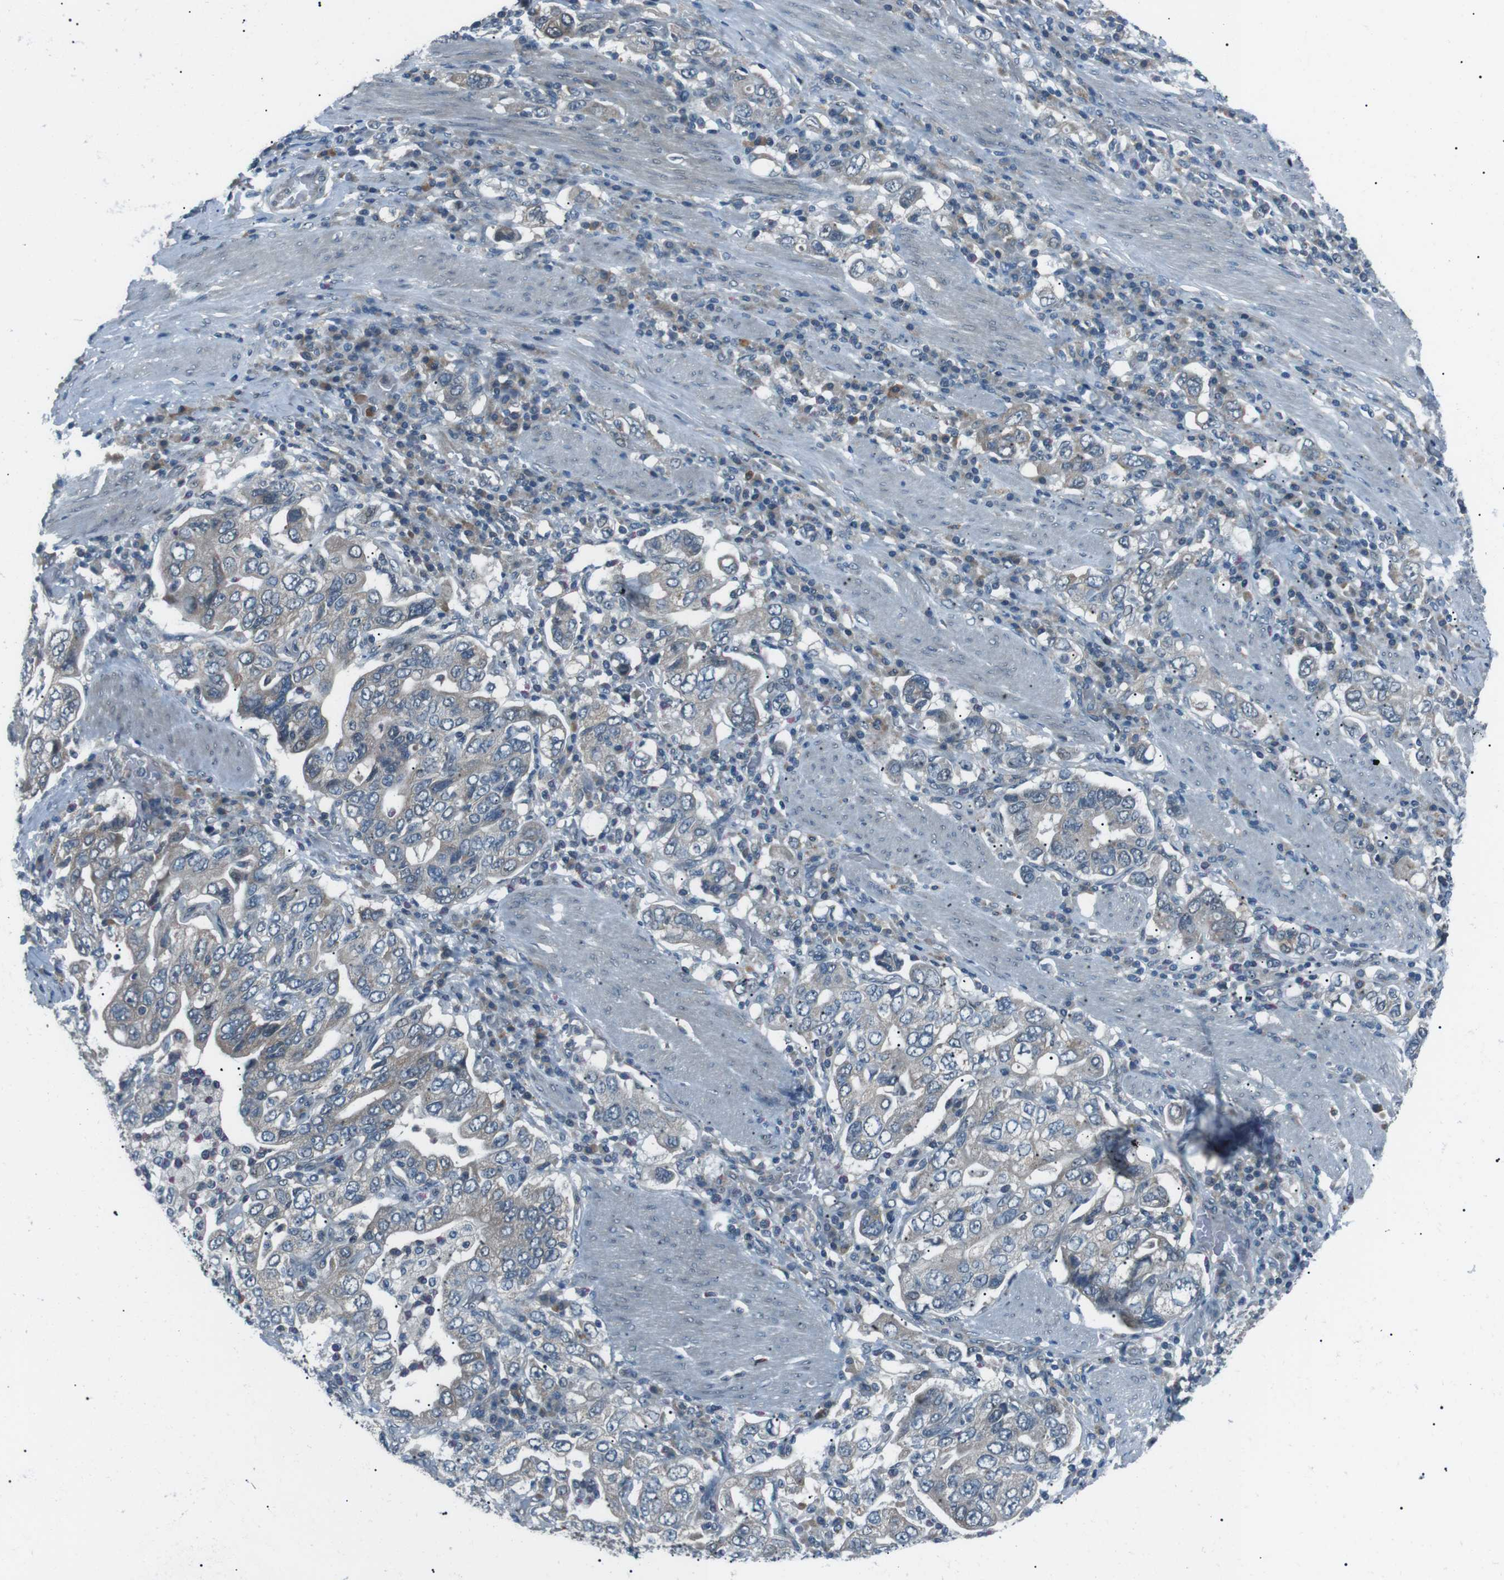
{"staining": {"intensity": "weak", "quantity": "<25%", "location": "cytoplasmic/membranous"}, "tissue": "stomach cancer", "cell_type": "Tumor cells", "image_type": "cancer", "snomed": [{"axis": "morphology", "description": "Adenocarcinoma, NOS"}, {"axis": "topography", "description": "Stomach, upper"}], "caption": "The immunohistochemistry (IHC) photomicrograph has no significant staining in tumor cells of stomach cancer (adenocarcinoma) tissue. (DAB (3,3'-diaminobenzidine) immunohistochemistry (IHC), high magnification).", "gene": "LRIG2", "patient": {"sex": "male", "age": 62}}